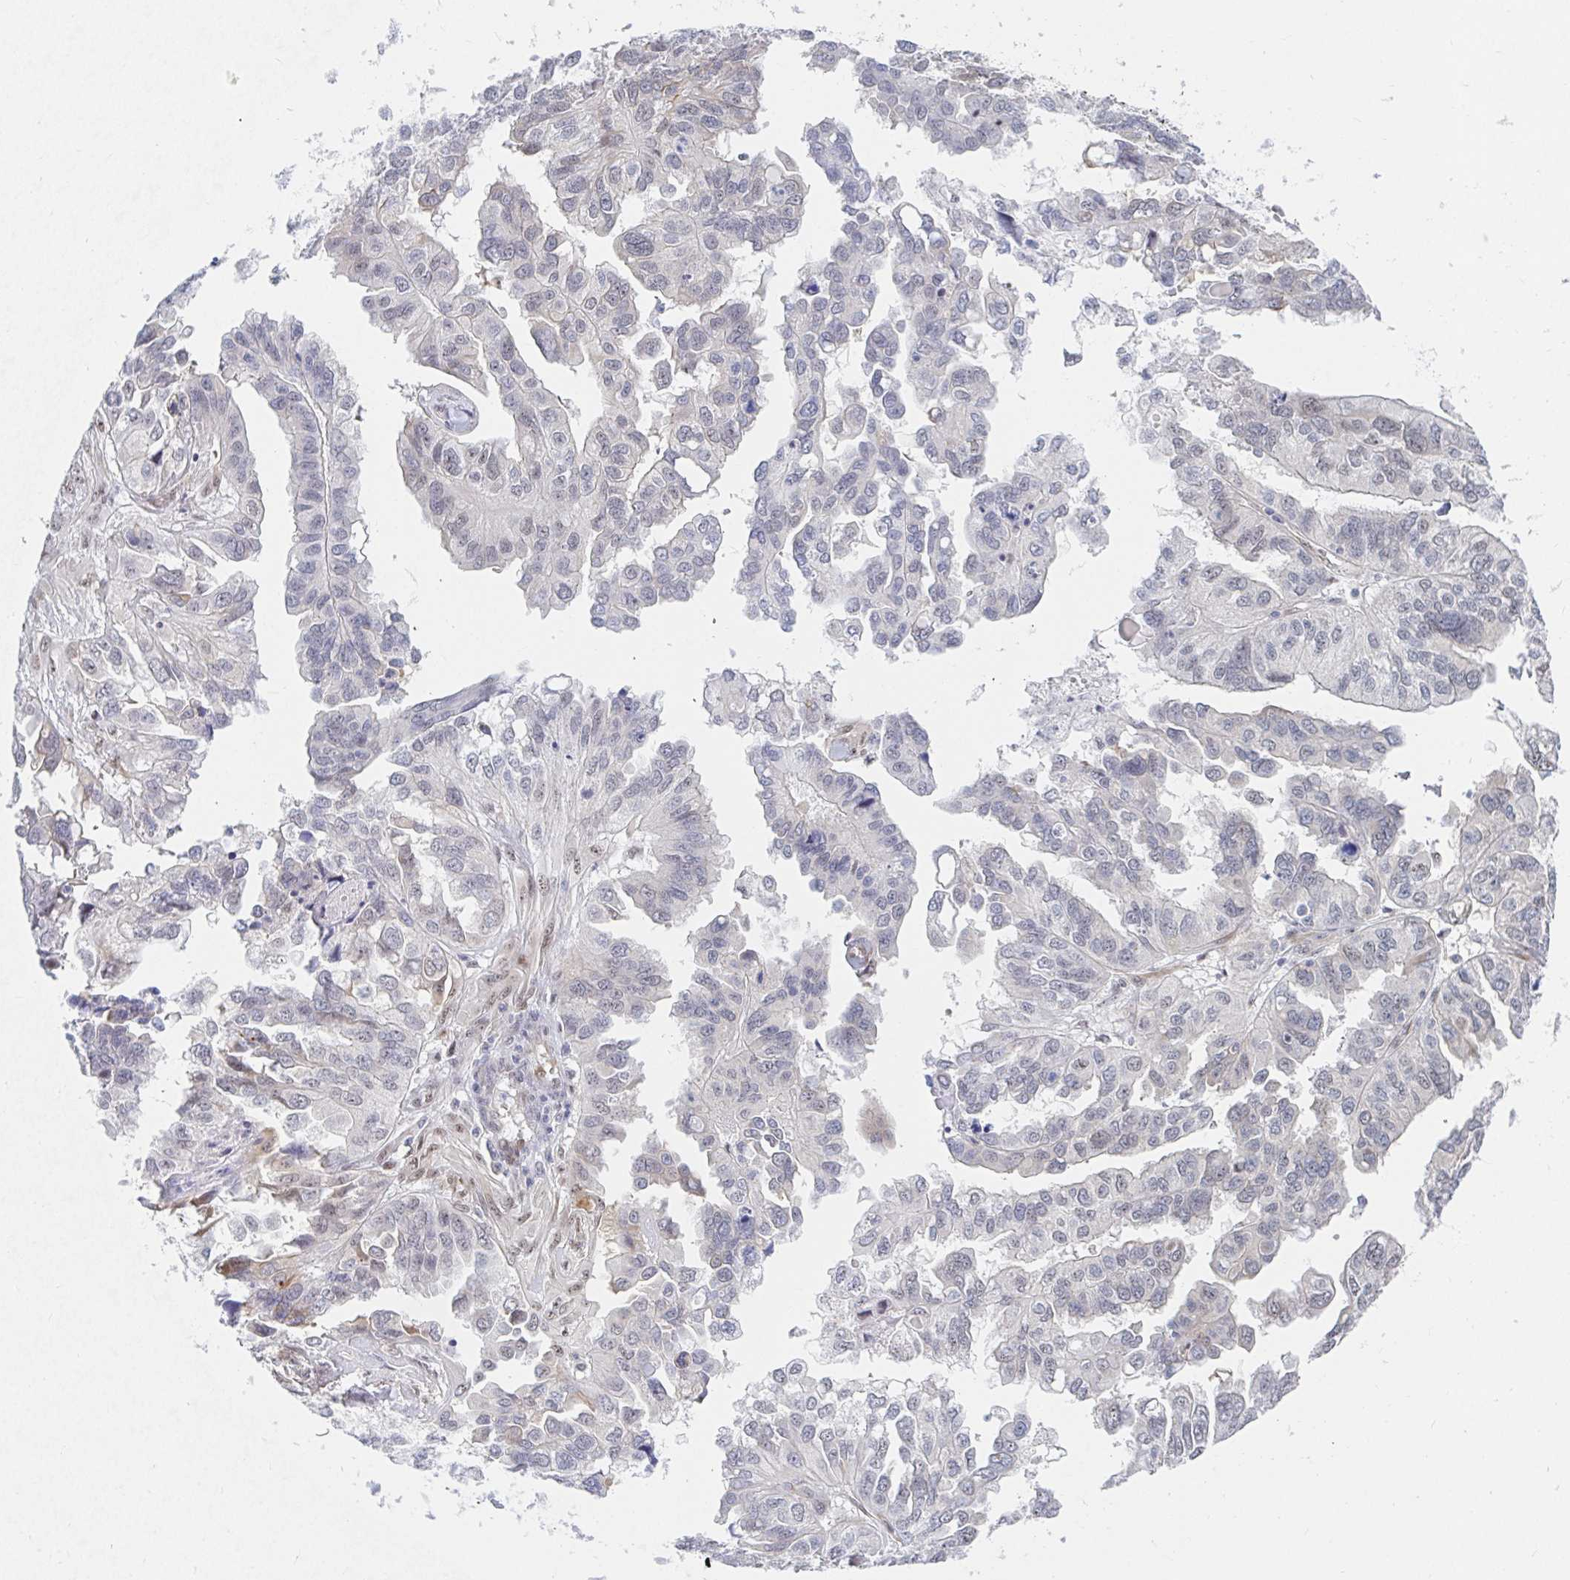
{"staining": {"intensity": "negative", "quantity": "none", "location": "none"}, "tissue": "ovarian cancer", "cell_type": "Tumor cells", "image_type": "cancer", "snomed": [{"axis": "morphology", "description": "Cystadenocarcinoma, serous, NOS"}, {"axis": "topography", "description": "Ovary"}], "caption": "Protein analysis of ovarian cancer displays no significant expression in tumor cells.", "gene": "COL28A1", "patient": {"sex": "female", "age": 79}}